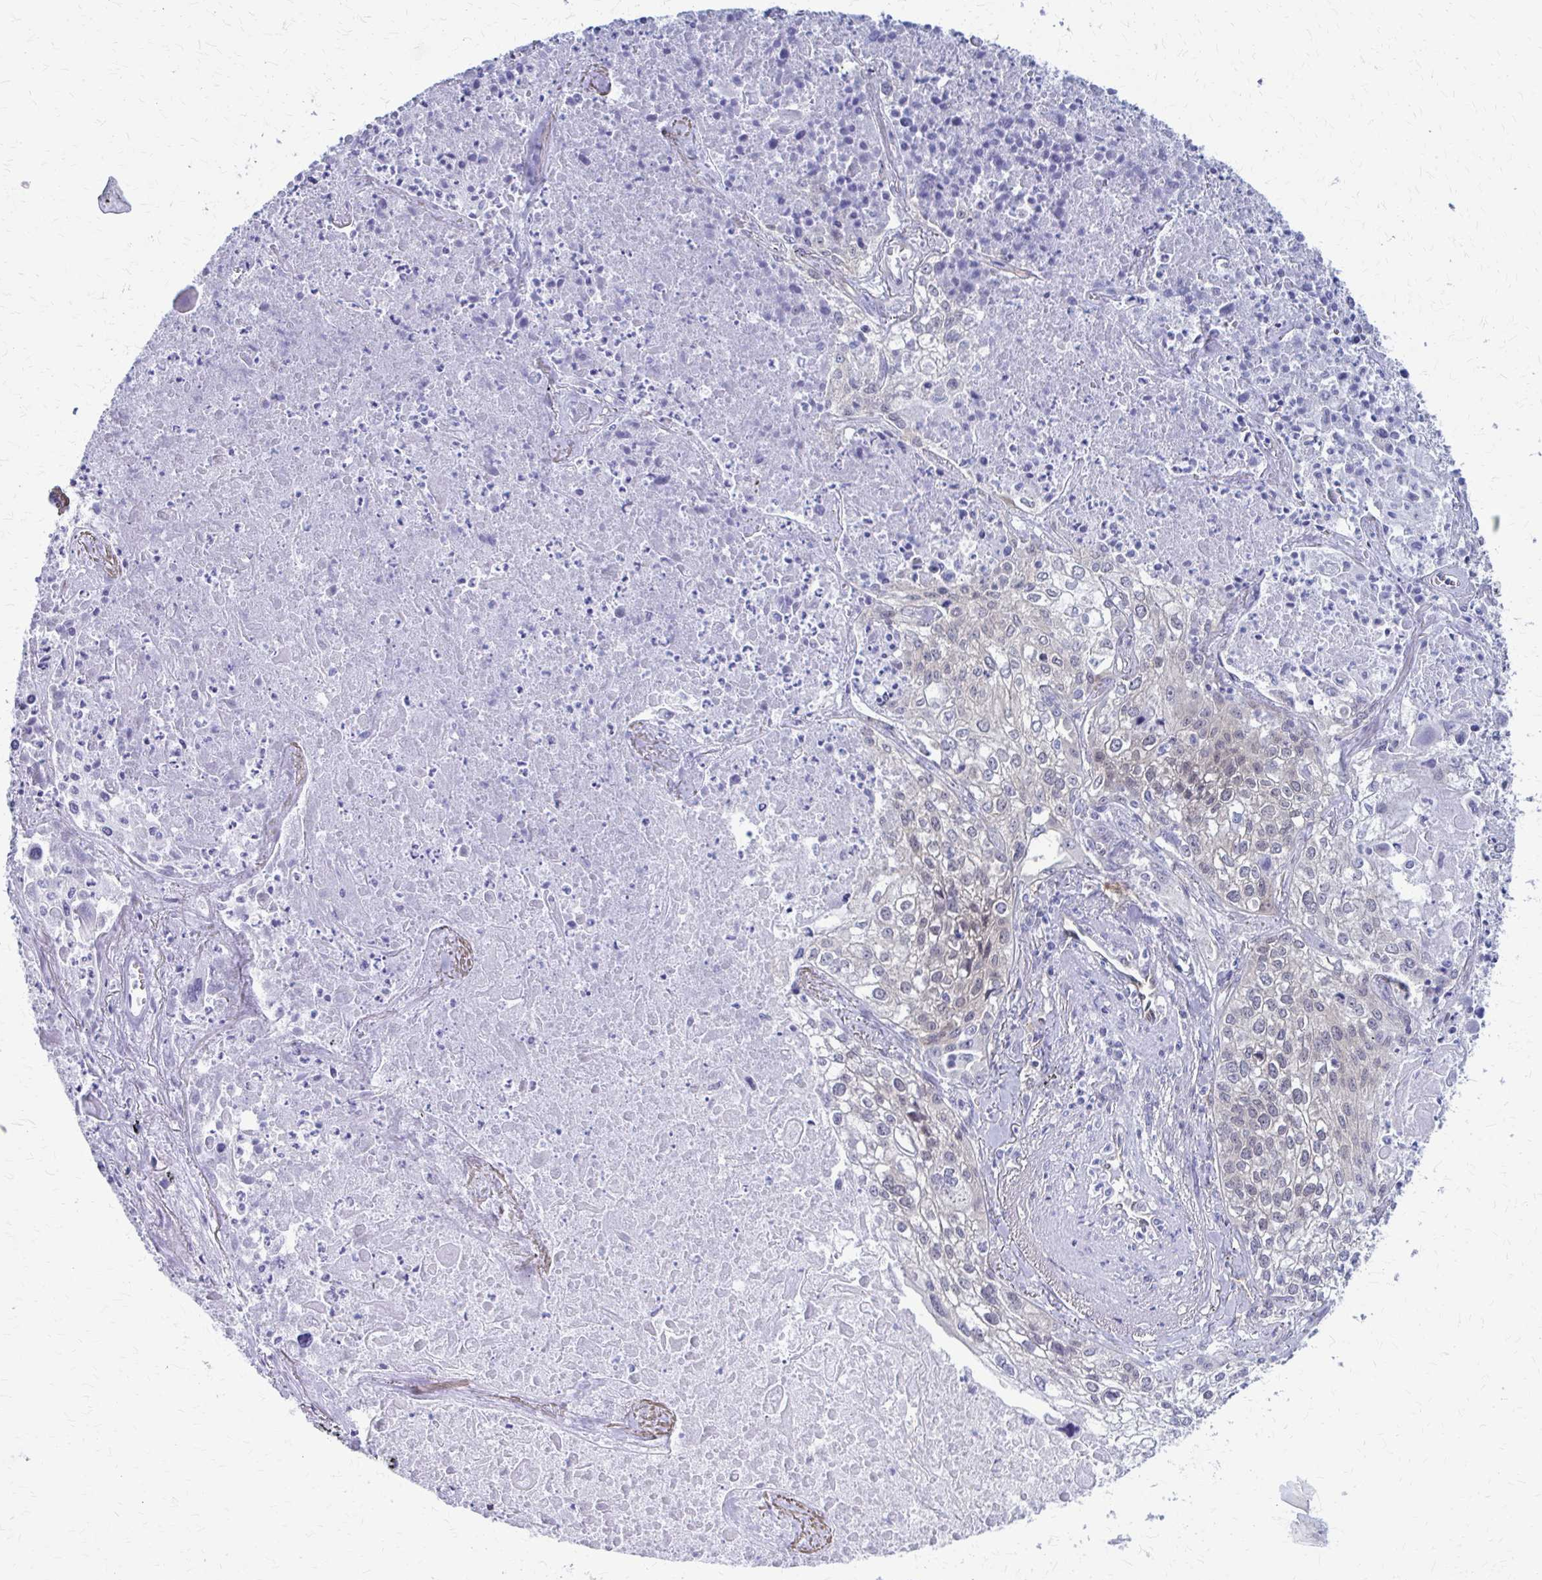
{"staining": {"intensity": "negative", "quantity": "none", "location": "none"}, "tissue": "lung cancer", "cell_type": "Tumor cells", "image_type": "cancer", "snomed": [{"axis": "morphology", "description": "Squamous cell carcinoma, NOS"}, {"axis": "topography", "description": "Lung"}], "caption": "The image exhibits no significant positivity in tumor cells of lung cancer (squamous cell carcinoma).", "gene": "CLIC2", "patient": {"sex": "male", "age": 74}}